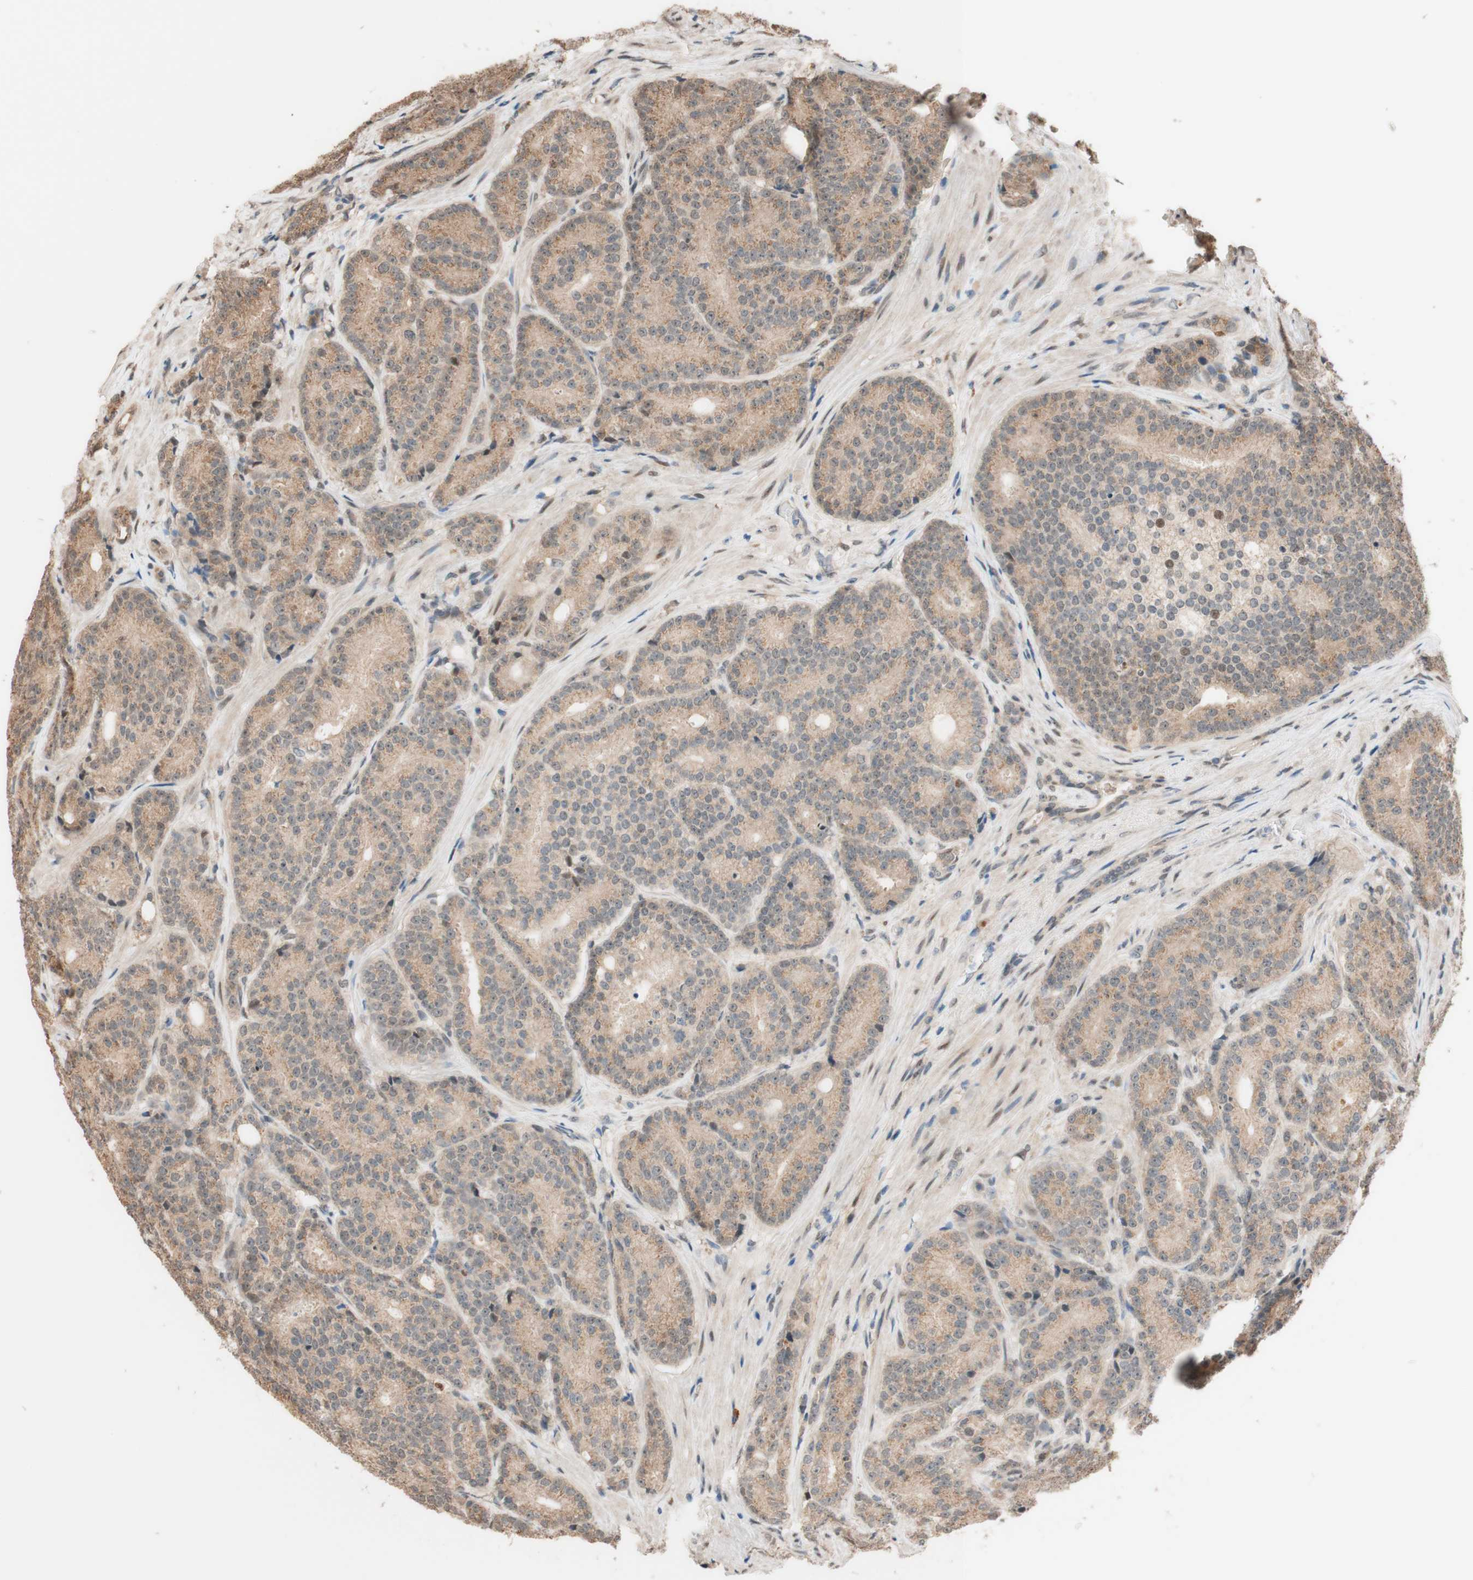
{"staining": {"intensity": "weak", "quantity": ">75%", "location": "cytoplasmic/membranous"}, "tissue": "prostate cancer", "cell_type": "Tumor cells", "image_type": "cancer", "snomed": [{"axis": "morphology", "description": "Adenocarcinoma, High grade"}, {"axis": "topography", "description": "Prostate"}], "caption": "Brown immunohistochemical staining in human high-grade adenocarcinoma (prostate) exhibits weak cytoplasmic/membranous expression in approximately >75% of tumor cells.", "gene": "CCNC", "patient": {"sex": "male", "age": 61}}